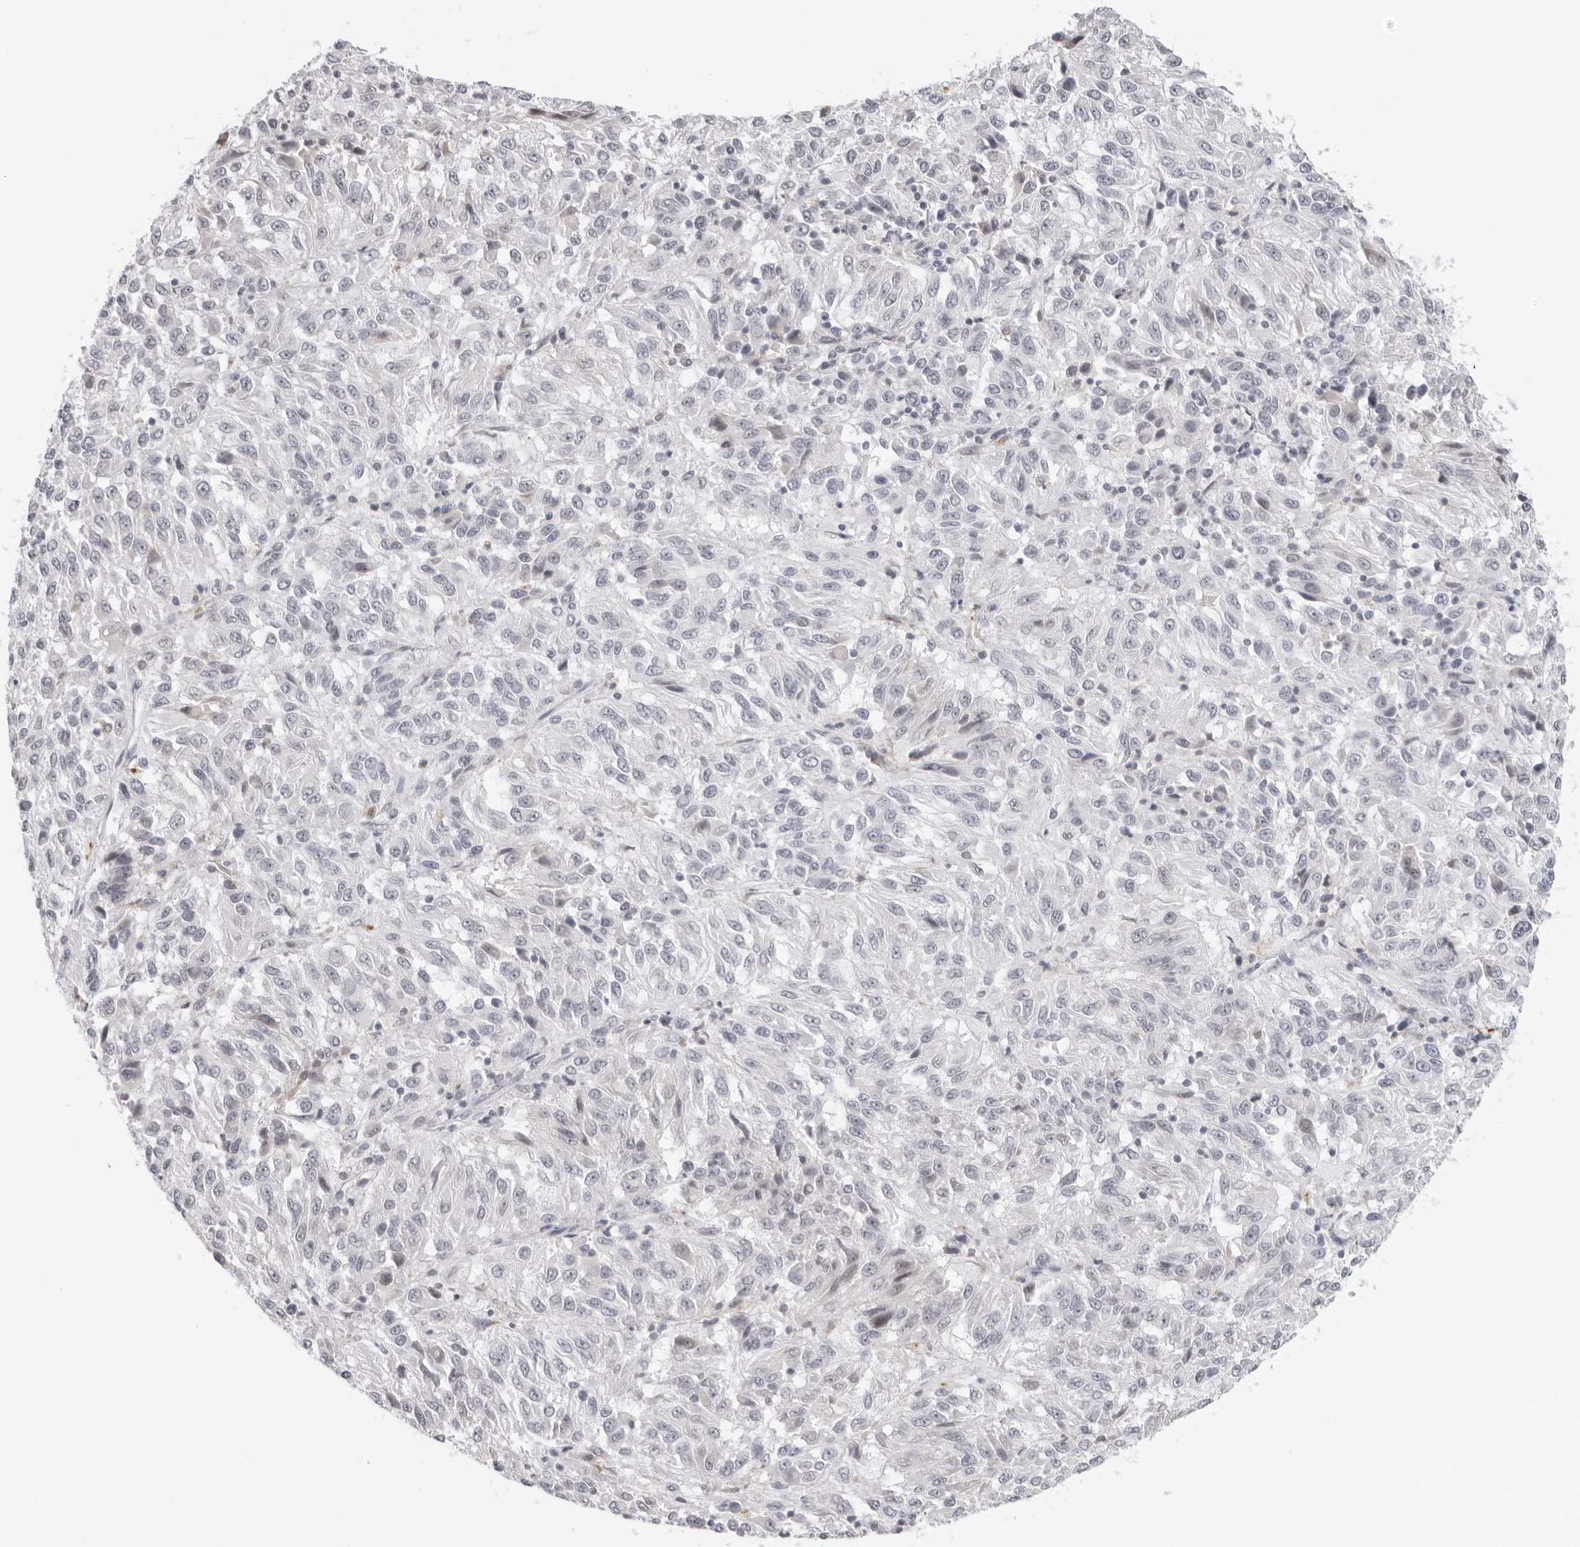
{"staining": {"intensity": "negative", "quantity": "none", "location": "none"}, "tissue": "melanoma", "cell_type": "Tumor cells", "image_type": "cancer", "snomed": [{"axis": "morphology", "description": "Malignant melanoma, Metastatic site"}, {"axis": "topography", "description": "Lung"}], "caption": "Melanoma stained for a protein using IHC shows no positivity tumor cells.", "gene": "MSH6", "patient": {"sex": "male", "age": 64}}